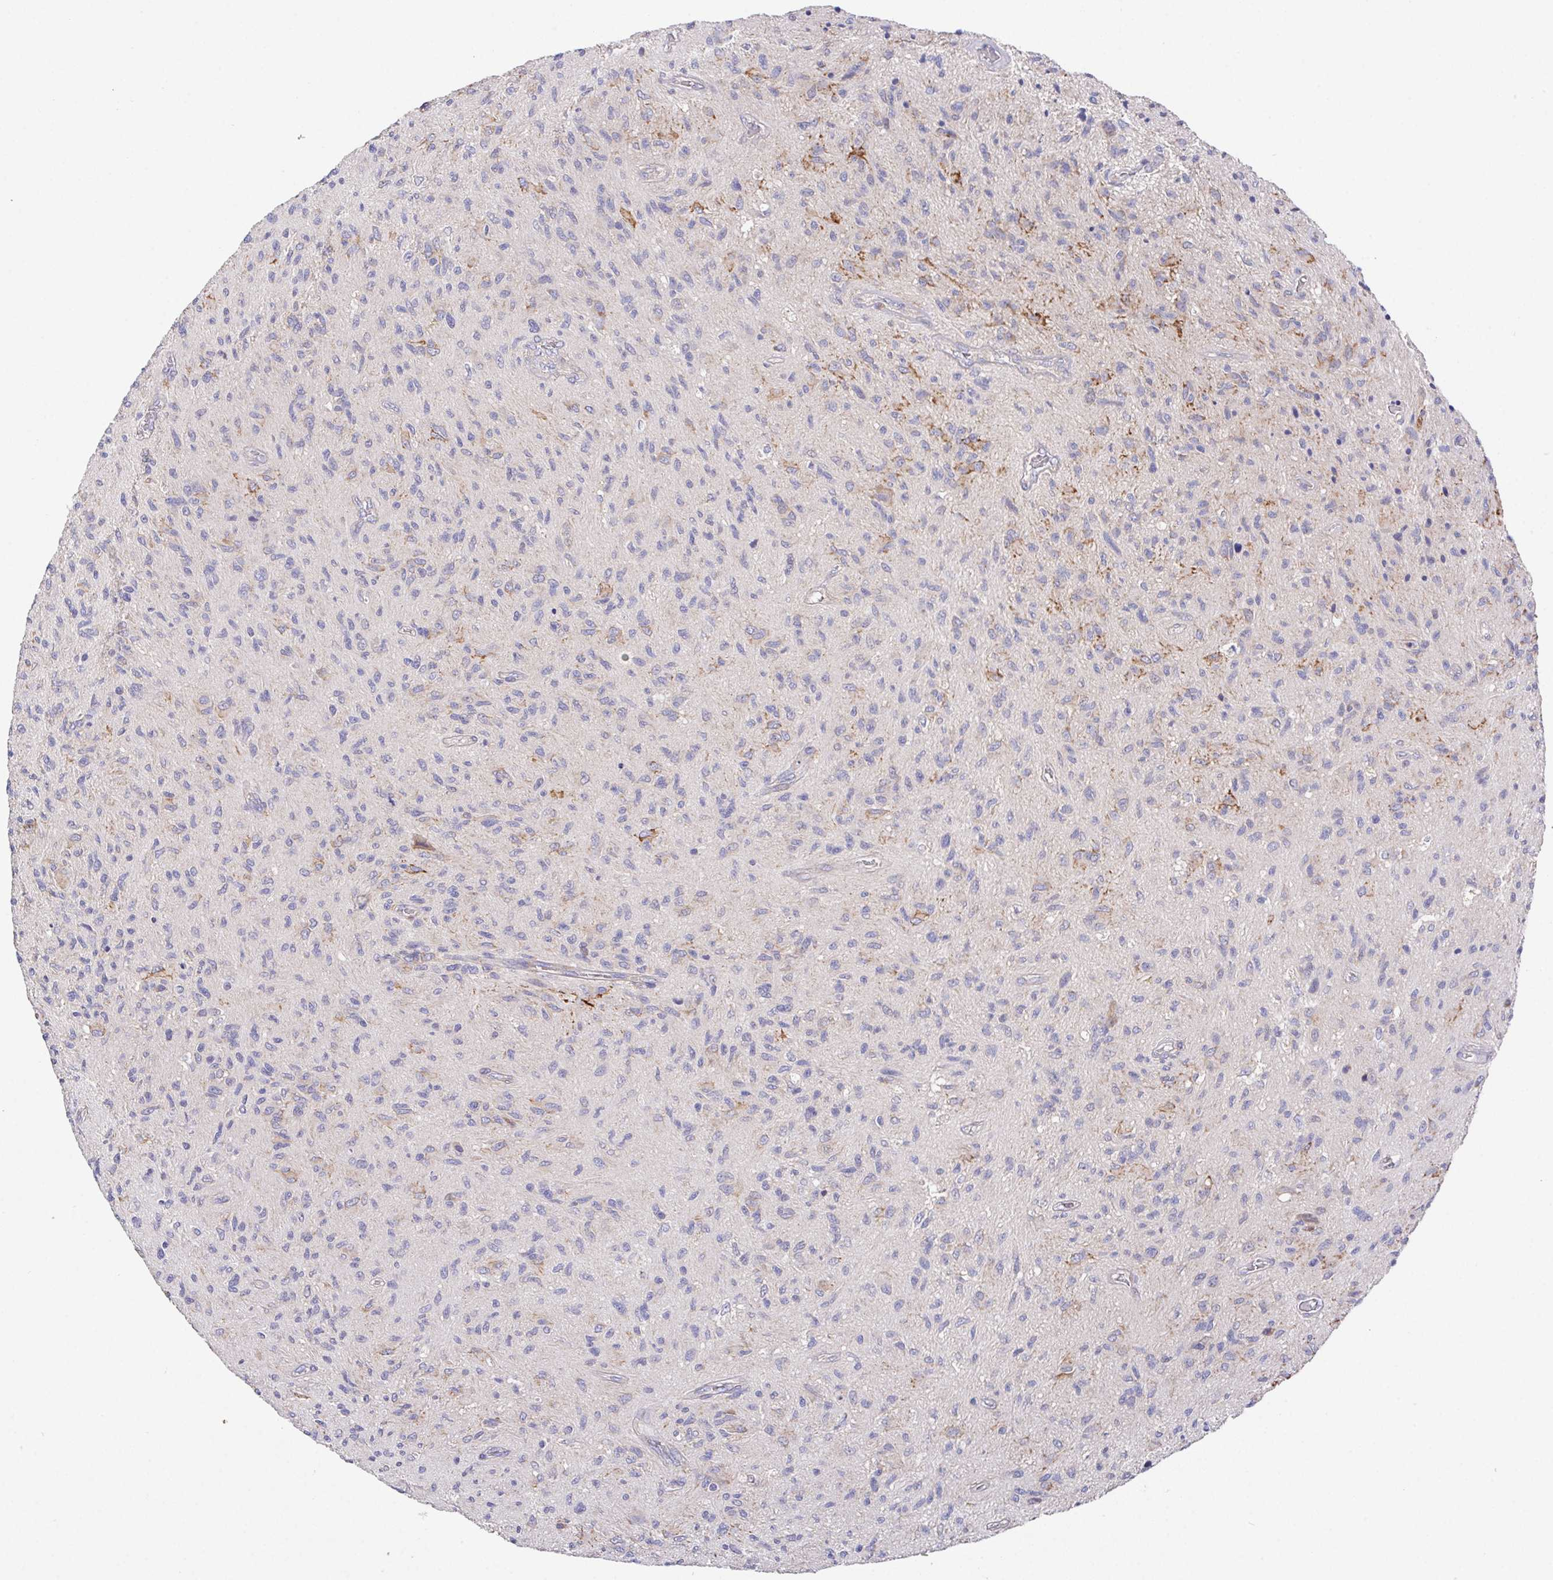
{"staining": {"intensity": "negative", "quantity": "none", "location": "none"}, "tissue": "glioma", "cell_type": "Tumor cells", "image_type": "cancer", "snomed": [{"axis": "morphology", "description": "Glioma, malignant, High grade"}, {"axis": "topography", "description": "Brain"}], "caption": "Immunohistochemical staining of malignant glioma (high-grade) displays no significant expression in tumor cells. (Brightfield microscopy of DAB (3,3'-diaminobenzidine) immunohistochemistry at high magnification).", "gene": "FAM241A", "patient": {"sex": "male", "age": 54}}